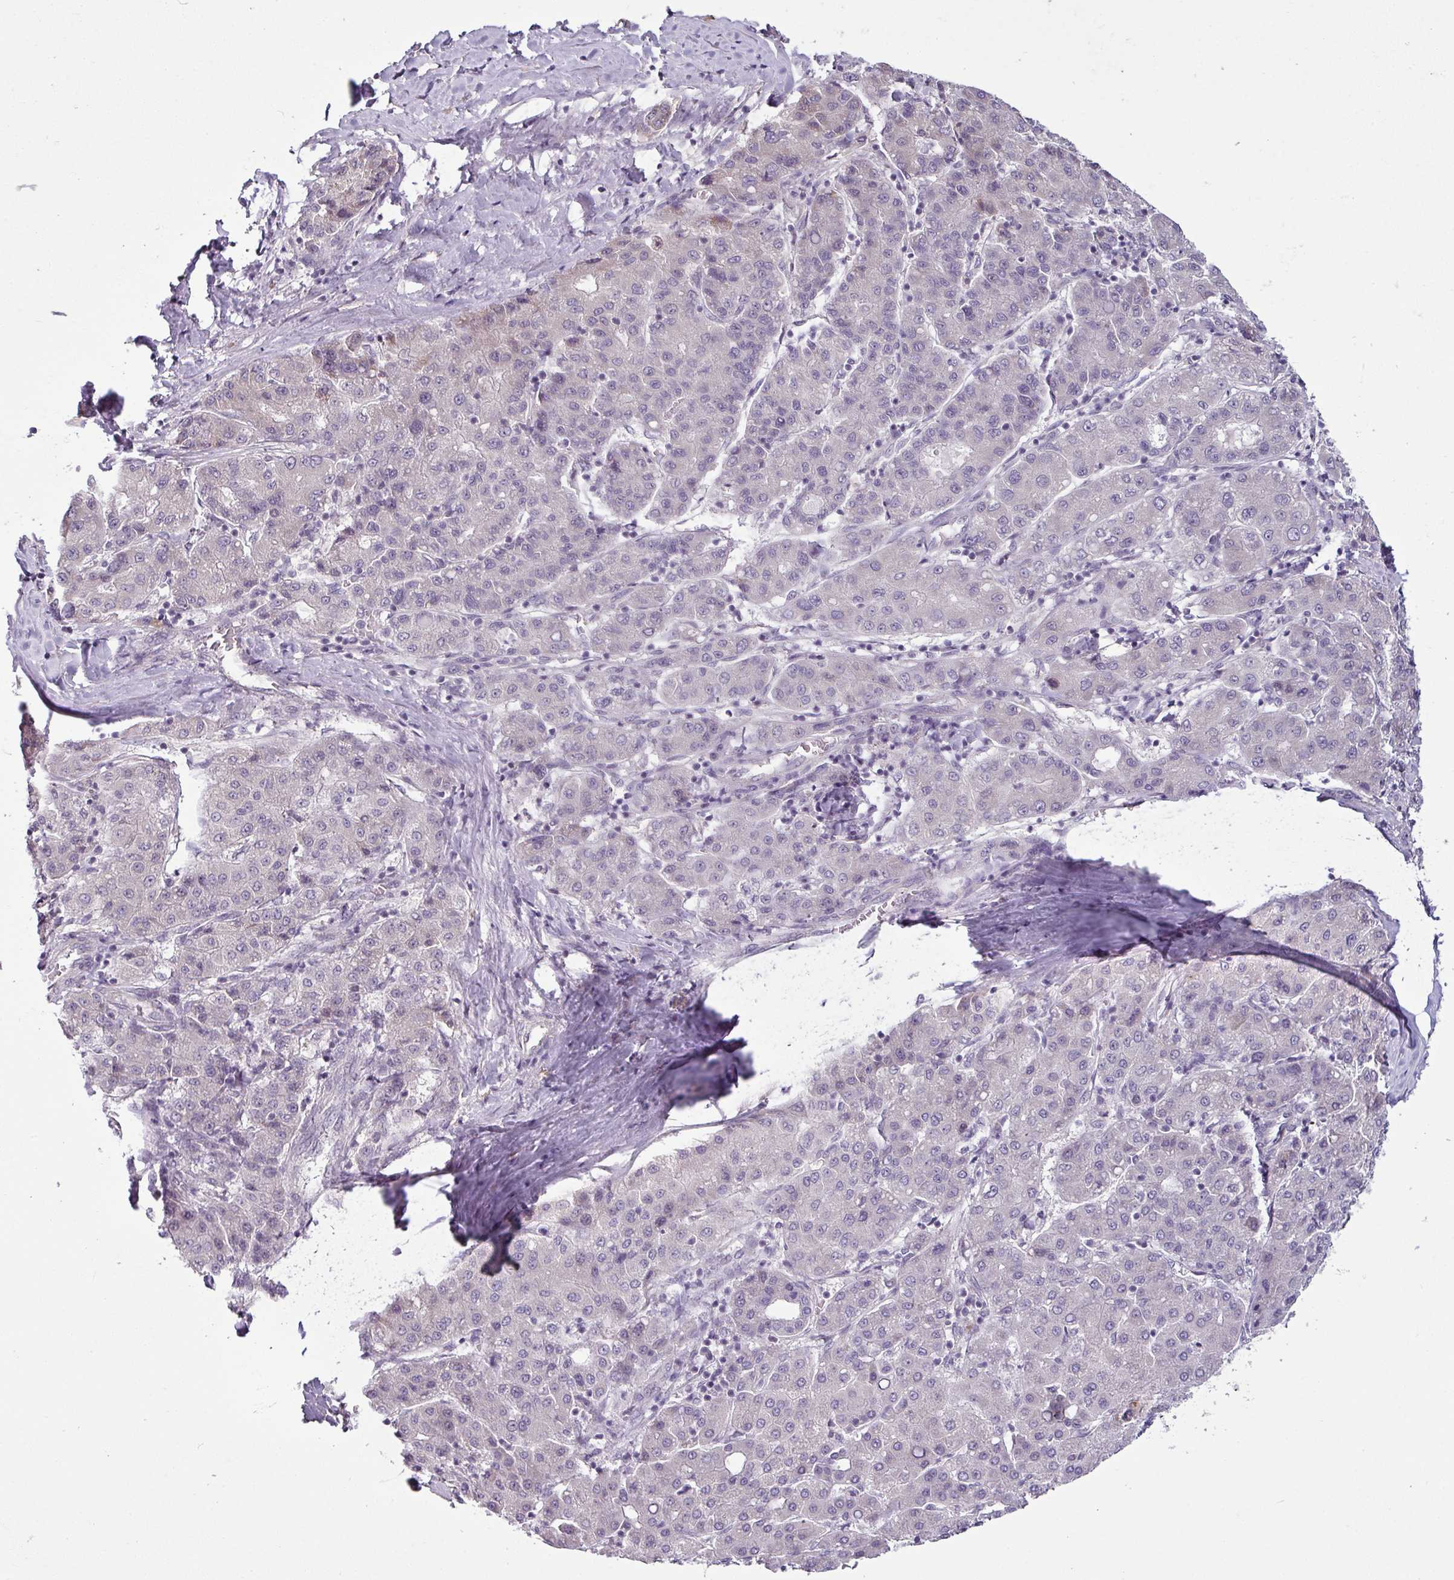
{"staining": {"intensity": "negative", "quantity": "none", "location": "none"}, "tissue": "liver cancer", "cell_type": "Tumor cells", "image_type": "cancer", "snomed": [{"axis": "morphology", "description": "Carcinoma, Hepatocellular, NOS"}, {"axis": "topography", "description": "Liver"}], "caption": "A high-resolution histopathology image shows immunohistochemistry (IHC) staining of liver cancer (hepatocellular carcinoma), which shows no significant expression in tumor cells.", "gene": "OR52D1", "patient": {"sex": "male", "age": 65}}